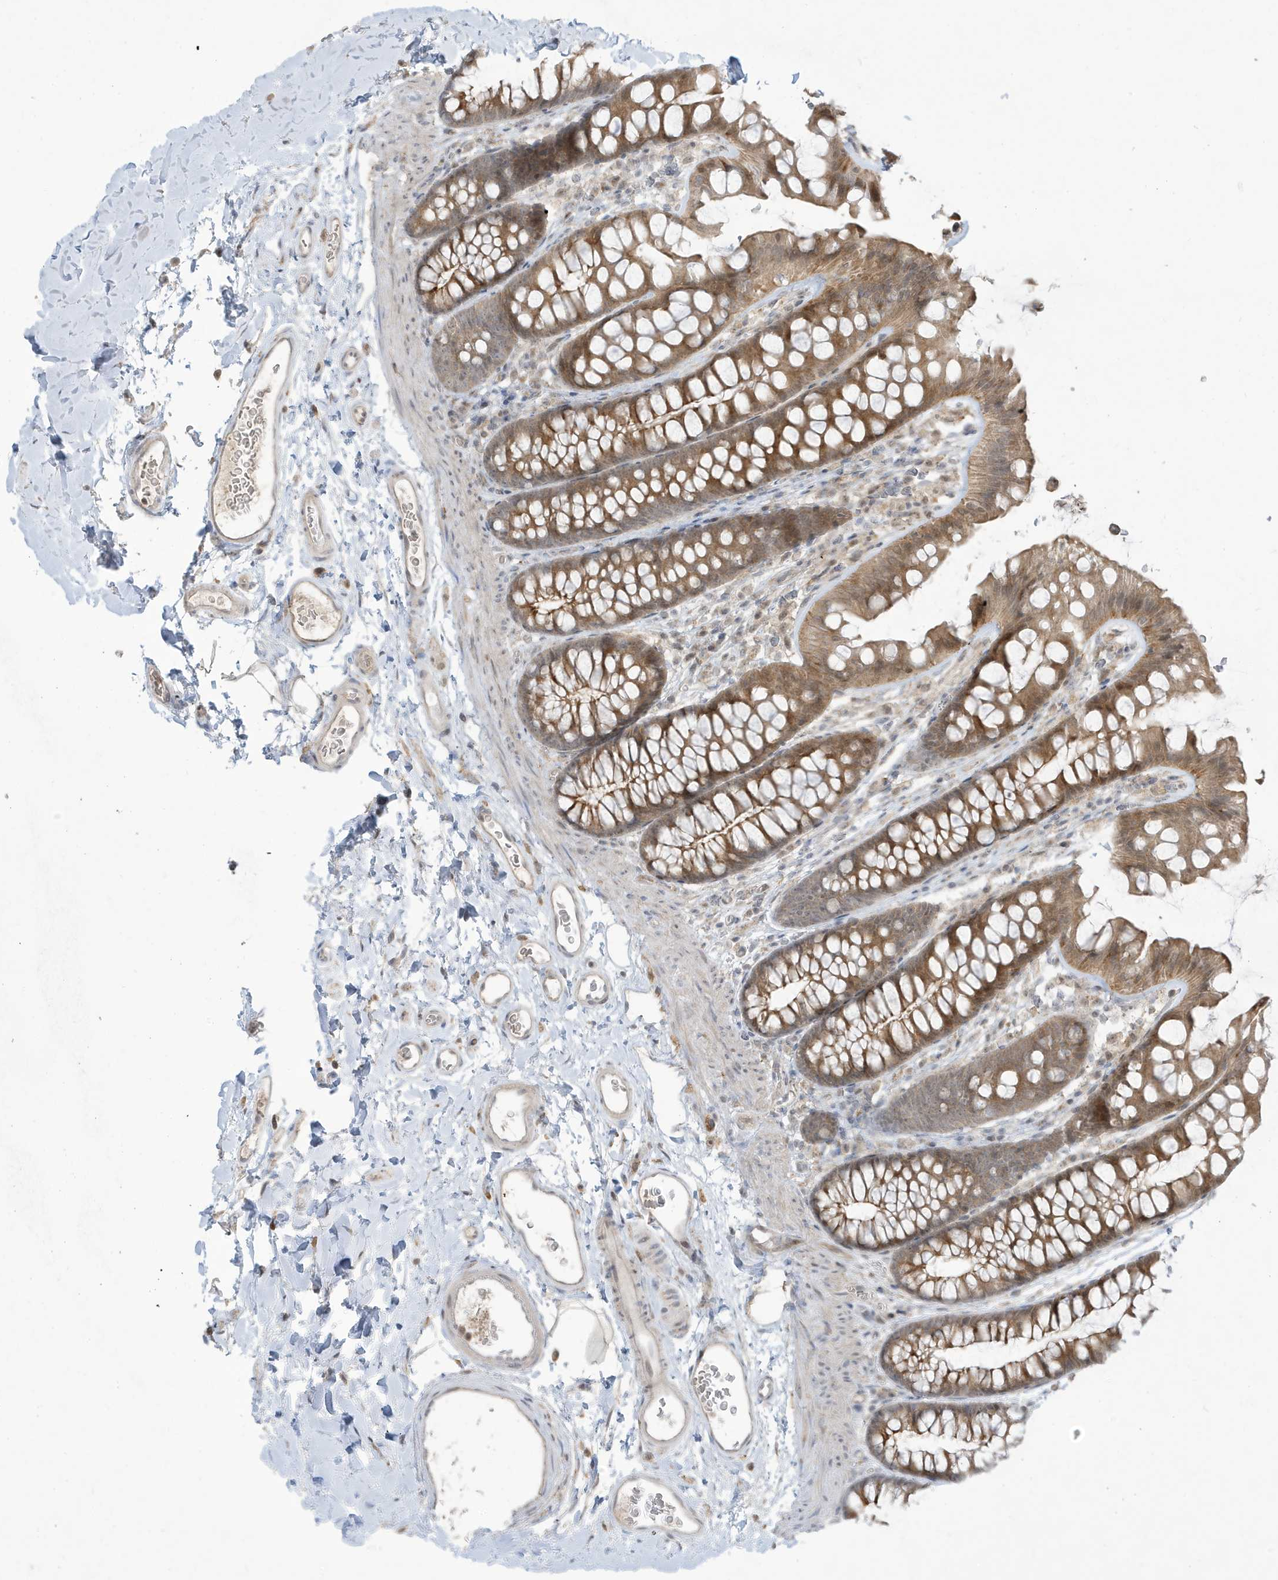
{"staining": {"intensity": "weak", "quantity": ">75%", "location": "cytoplasmic/membranous"}, "tissue": "colon", "cell_type": "Endothelial cells", "image_type": "normal", "snomed": [{"axis": "morphology", "description": "Normal tissue, NOS"}, {"axis": "topography", "description": "Colon"}], "caption": "The photomicrograph reveals a brown stain indicating the presence of a protein in the cytoplasmic/membranous of endothelial cells in colon. (DAB IHC with brightfield microscopy, high magnification).", "gene": "PRRT3", "patient": {"sex": "female", "age": 62}}